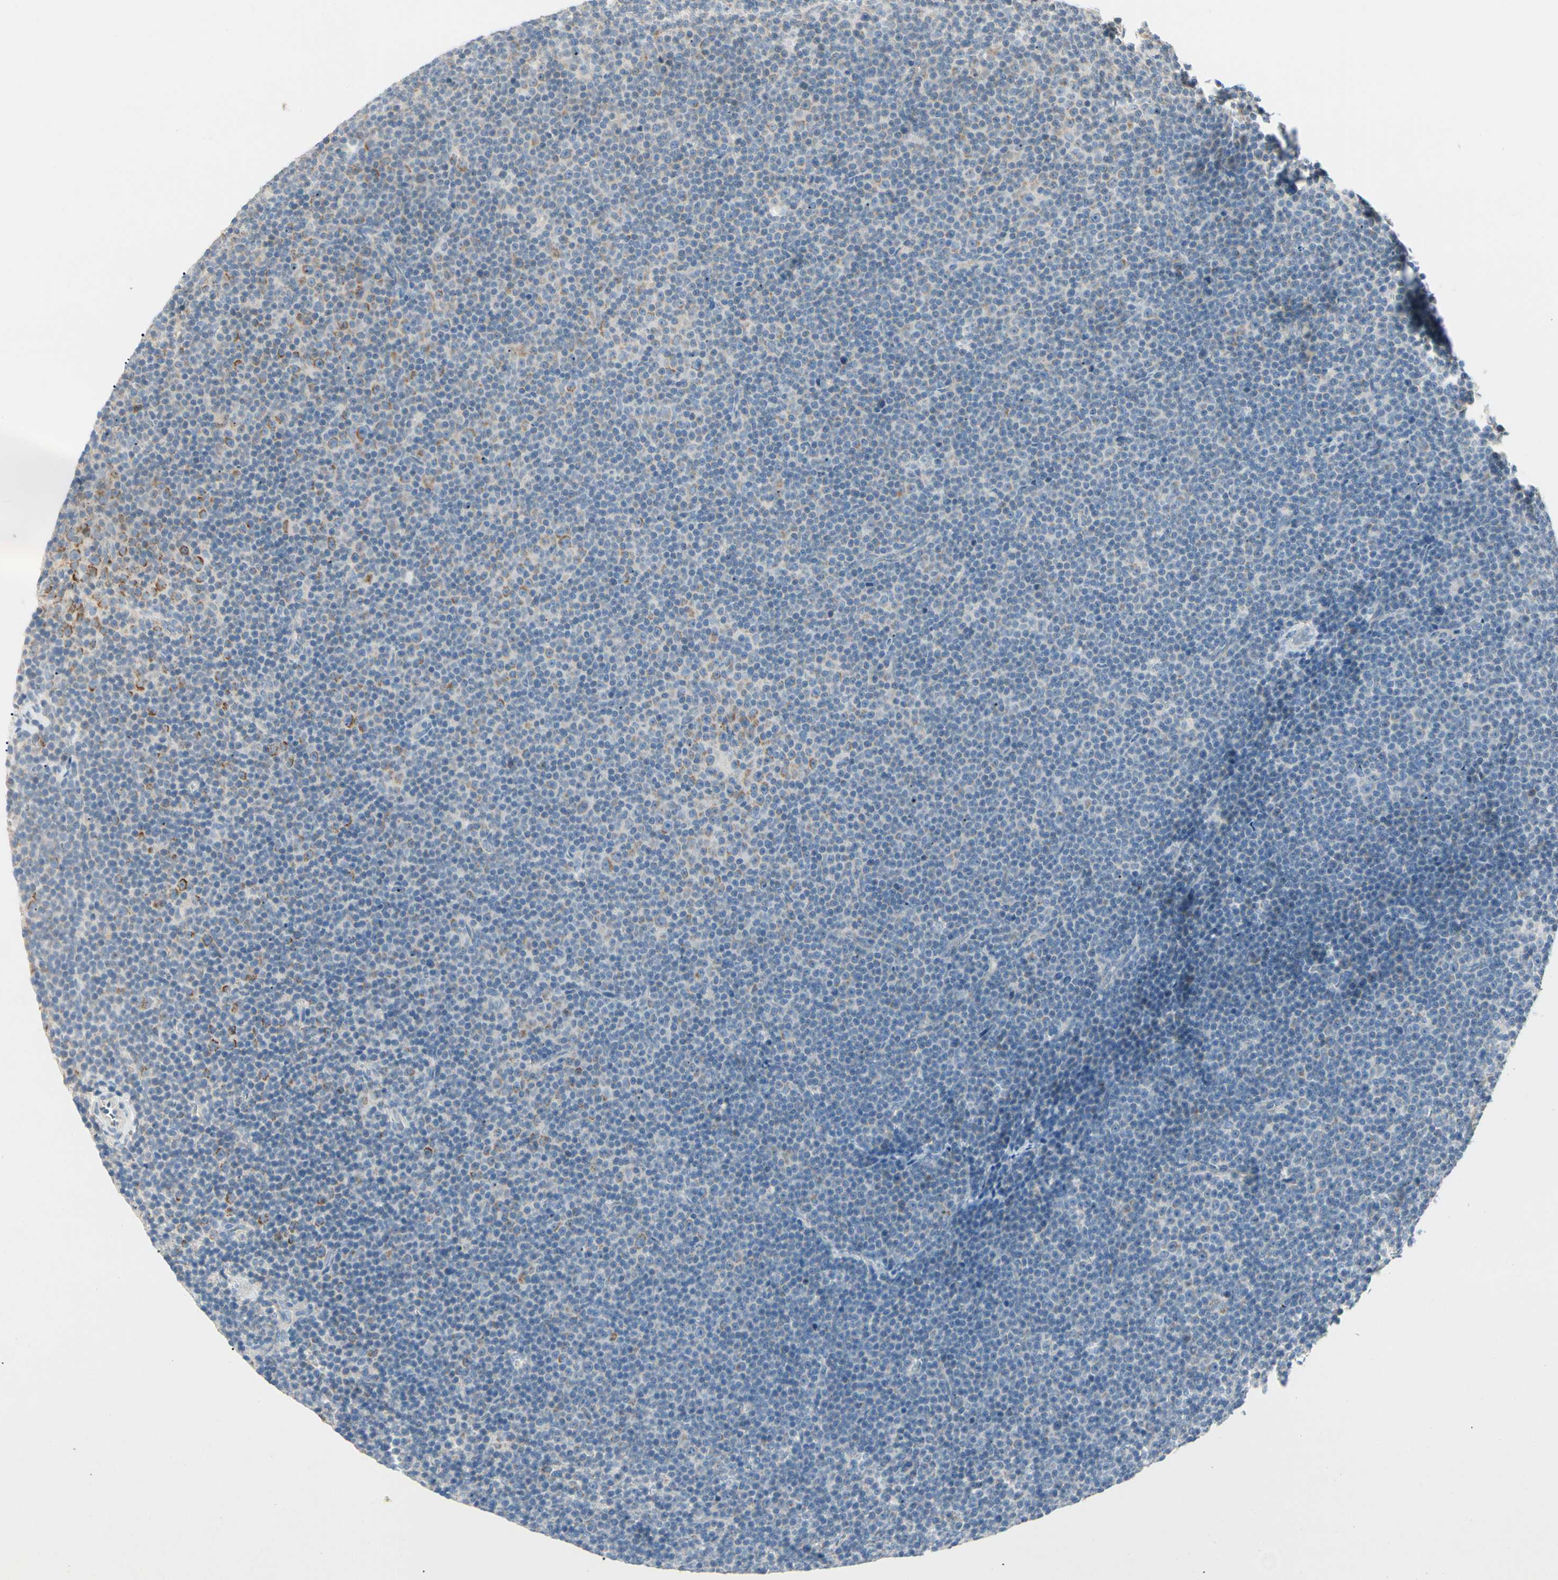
{"staining": {"intensity": "moderate", "quantity": "<25%", "location": "cytoplasmic/membranous"}, "tissue": "lymphoma", "cell_type": "Tumor cells", "image_type": "cancer", "snomed": [{"axis": "morphology", "description": "Malignant lymphoma, non-Hodgkin's type, Low grade"}, {"axis": "topography", "description": "Lymph node"}], "caption": "Human malignant lymphoma, non-Hodgkin's type (low-grade) stained with a brown dye shows moderate cytoplasmic/membranous positive expression in about <25% of tumor cells.", "gene": "ALDH18A1", "patient": {"sex": "female", "age": 67}}